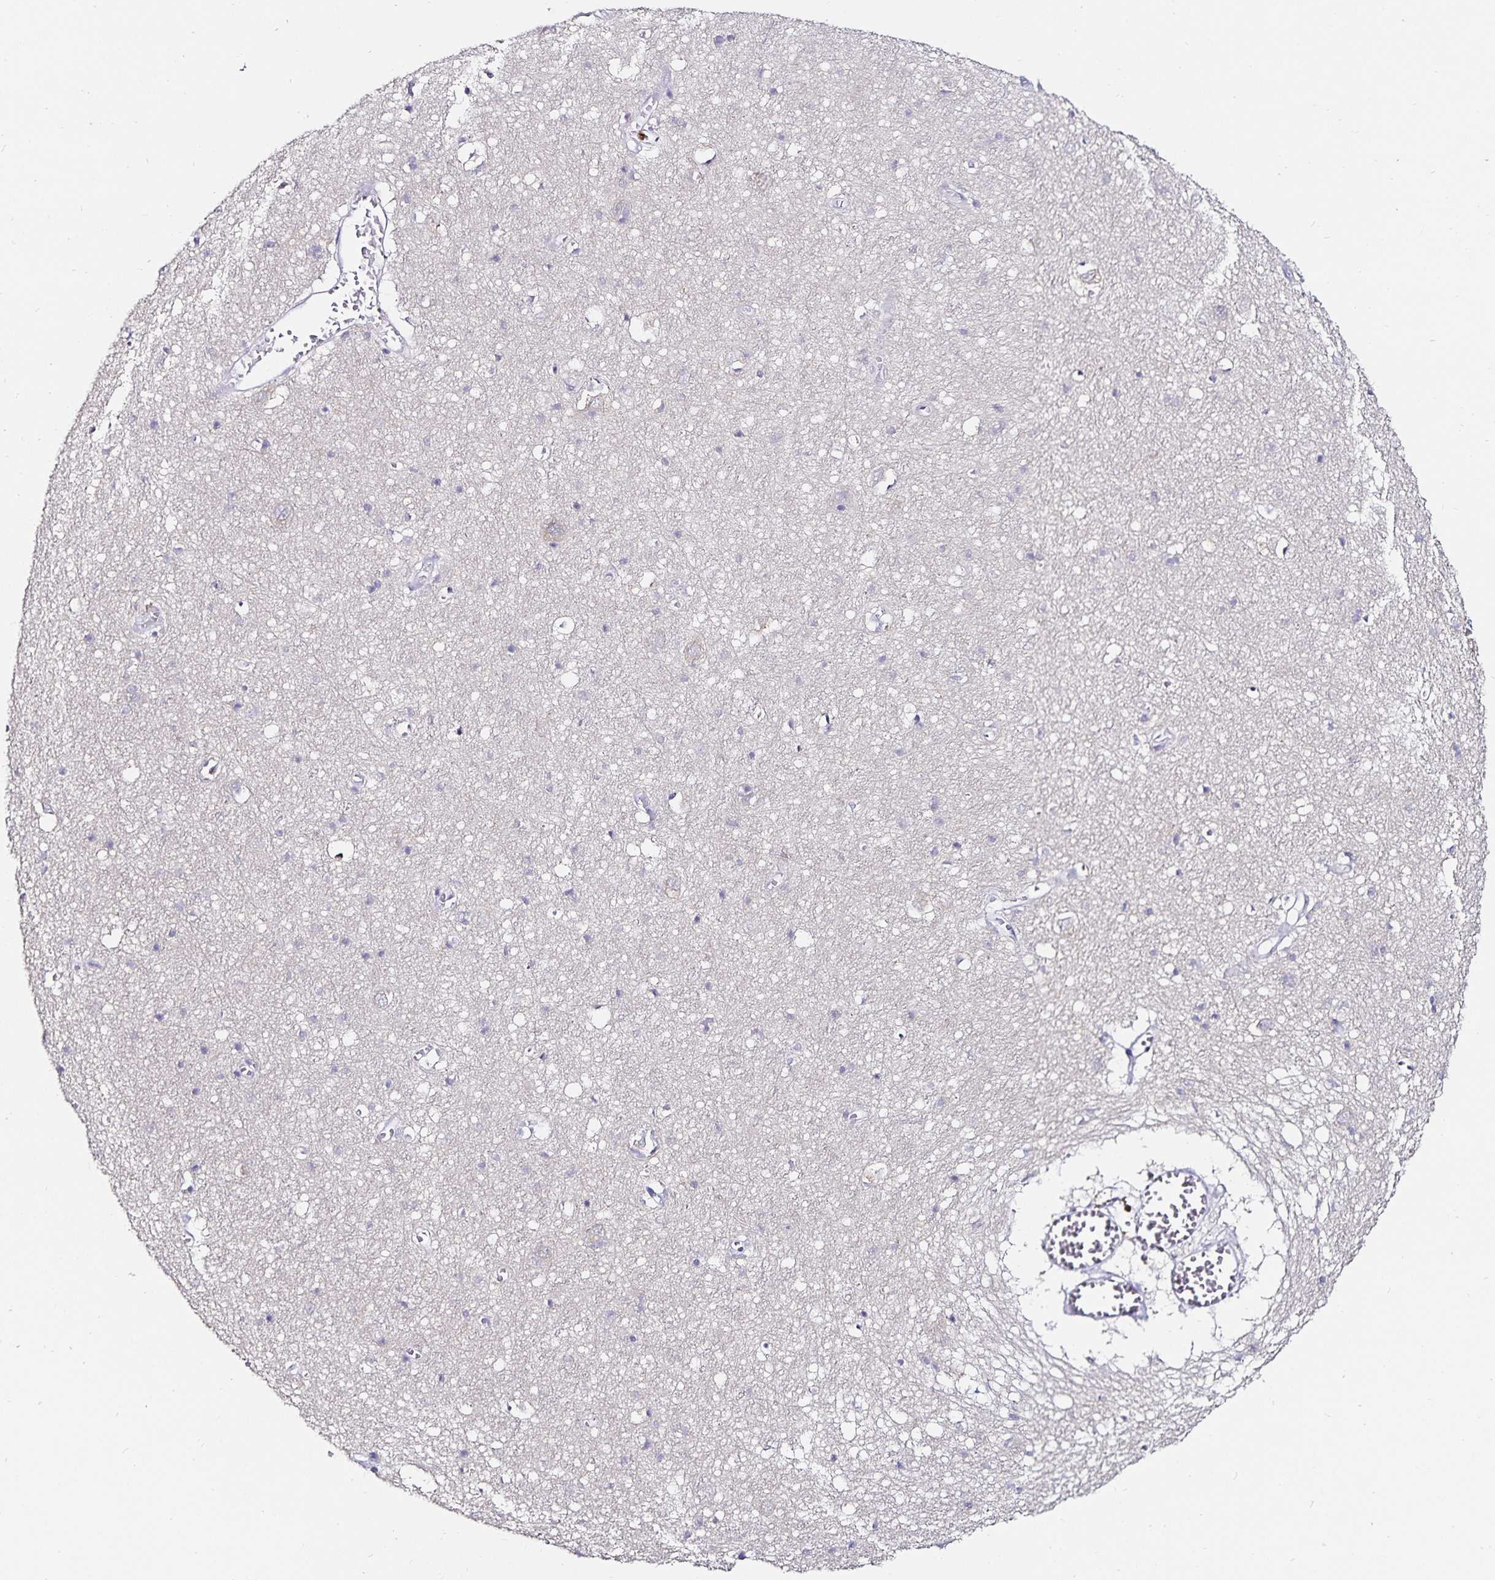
{"staining": {"intensity": "negative", "quantity": "none", "location": "none"}, "tissue": "cerebral cortex", "cell_type": "Endothelial cells", "image_type": "normal", "snomed": [{"axis": "morphology", "description": "Normal tissue, NOS"}, {"axis": "topography", "description": "Cerebral cortex"}], "caption": "Immunohistochemical staining of unremarkable human cerebral cortex exhibits no significant positivity in endothelial cells.", "gene": "ANLN", "patient": {"sex": "male", "age": 70}}